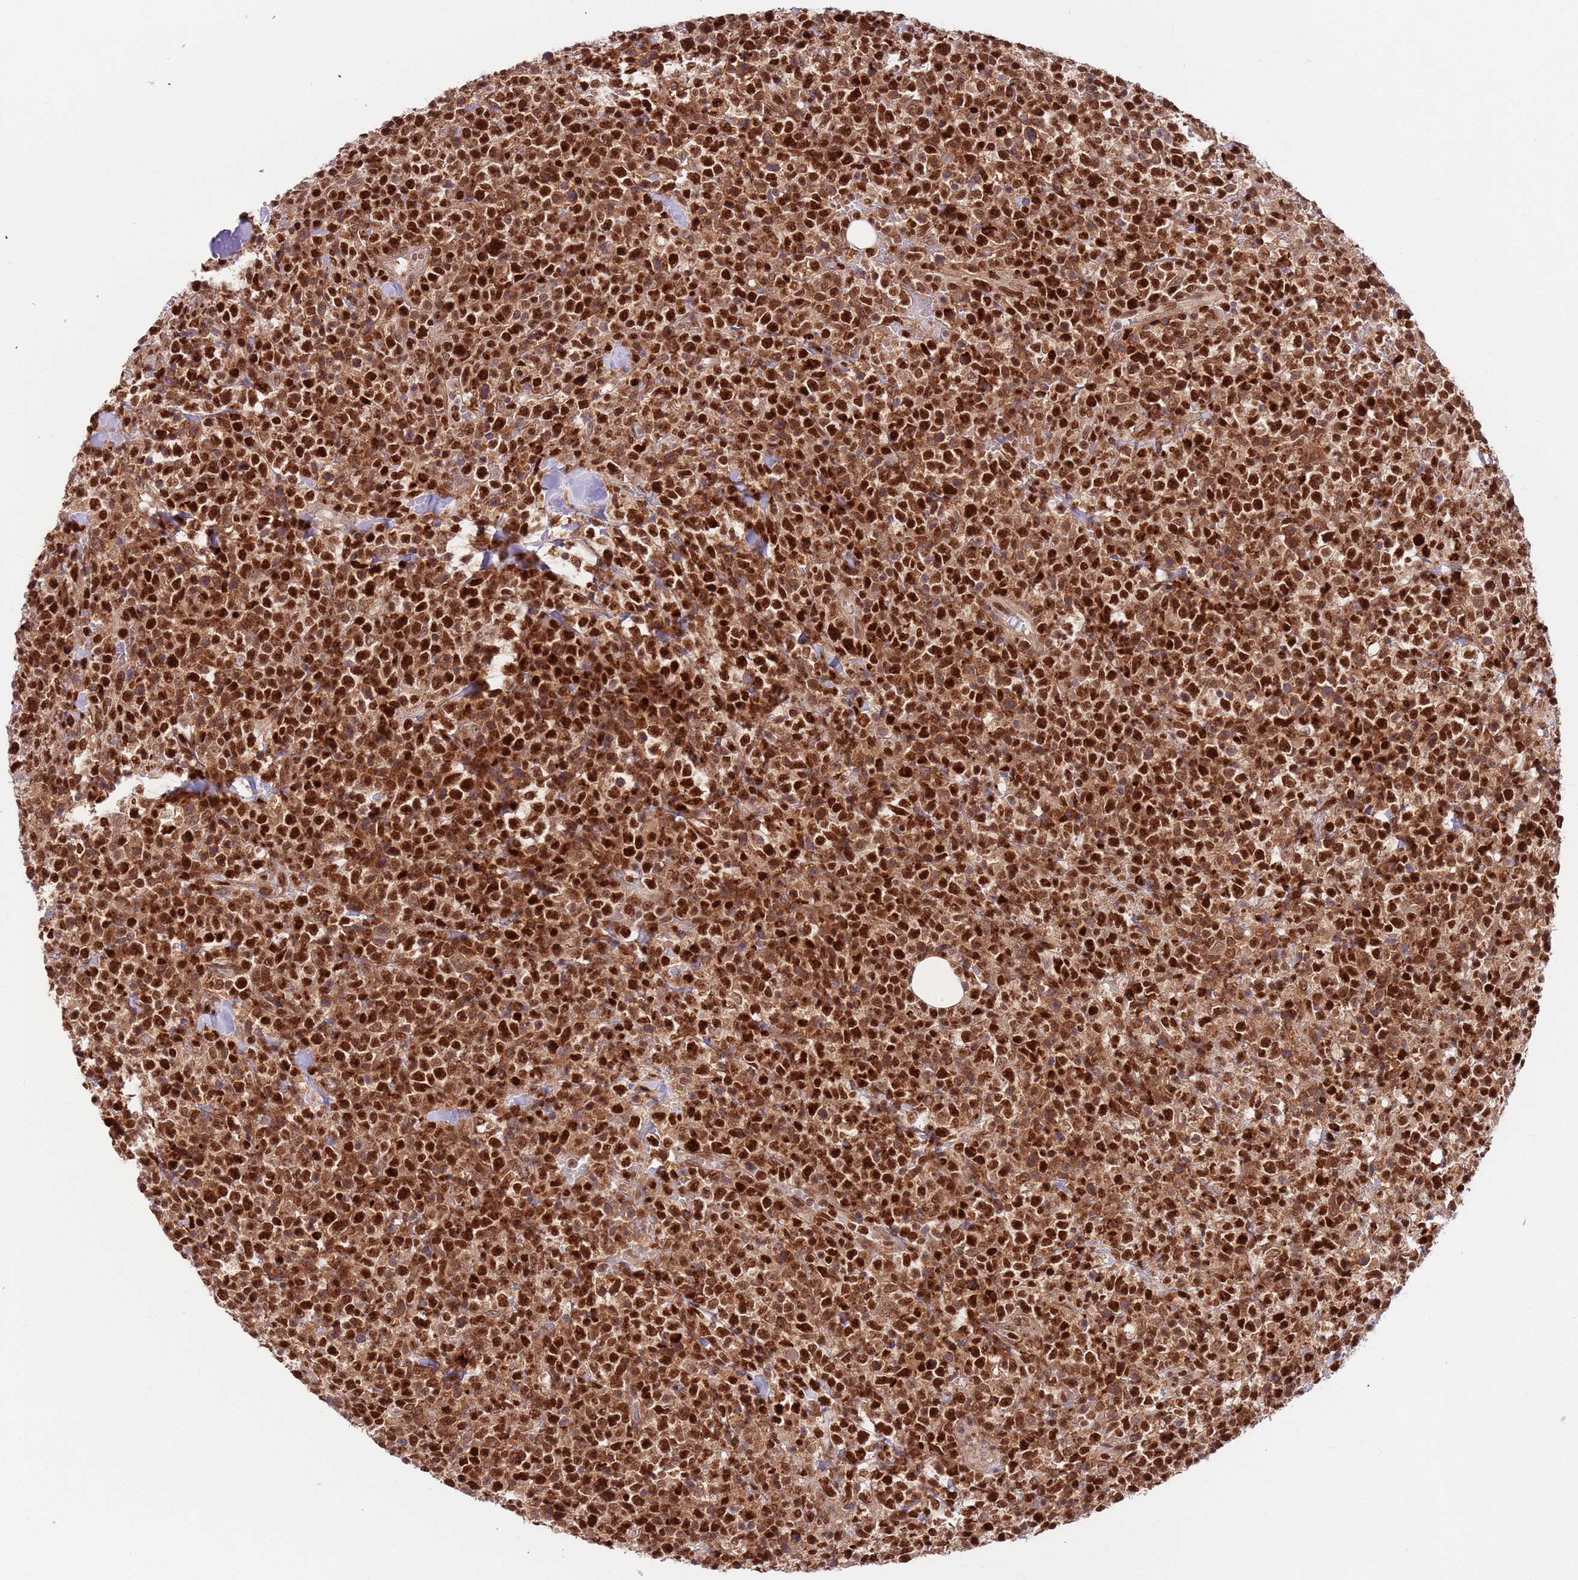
{"staining": {"intensity": "strong", "quantity": ">75%", "location": "cytoplasmic/membranous,nuclear"}, "tissue": "lymphoma", "cell_type": "Tumor cells", "image_type": "cancer", "snomed": [{"axis": "morphology", "description": "Malignant lymphoma, non-Hodgkin's type, High grade"}, {"axis": "topography", "description": "Colon"}], "caption": "Human high-grade malignant lymphoma, non-Hodgkin's type stained with a brown dye displays strong cytoplasmic/membranous and nuclear positive expression in about >75% of tumor cells.", "gene": "RMND5B", "patient": {"sex": "female", "age": 53}}